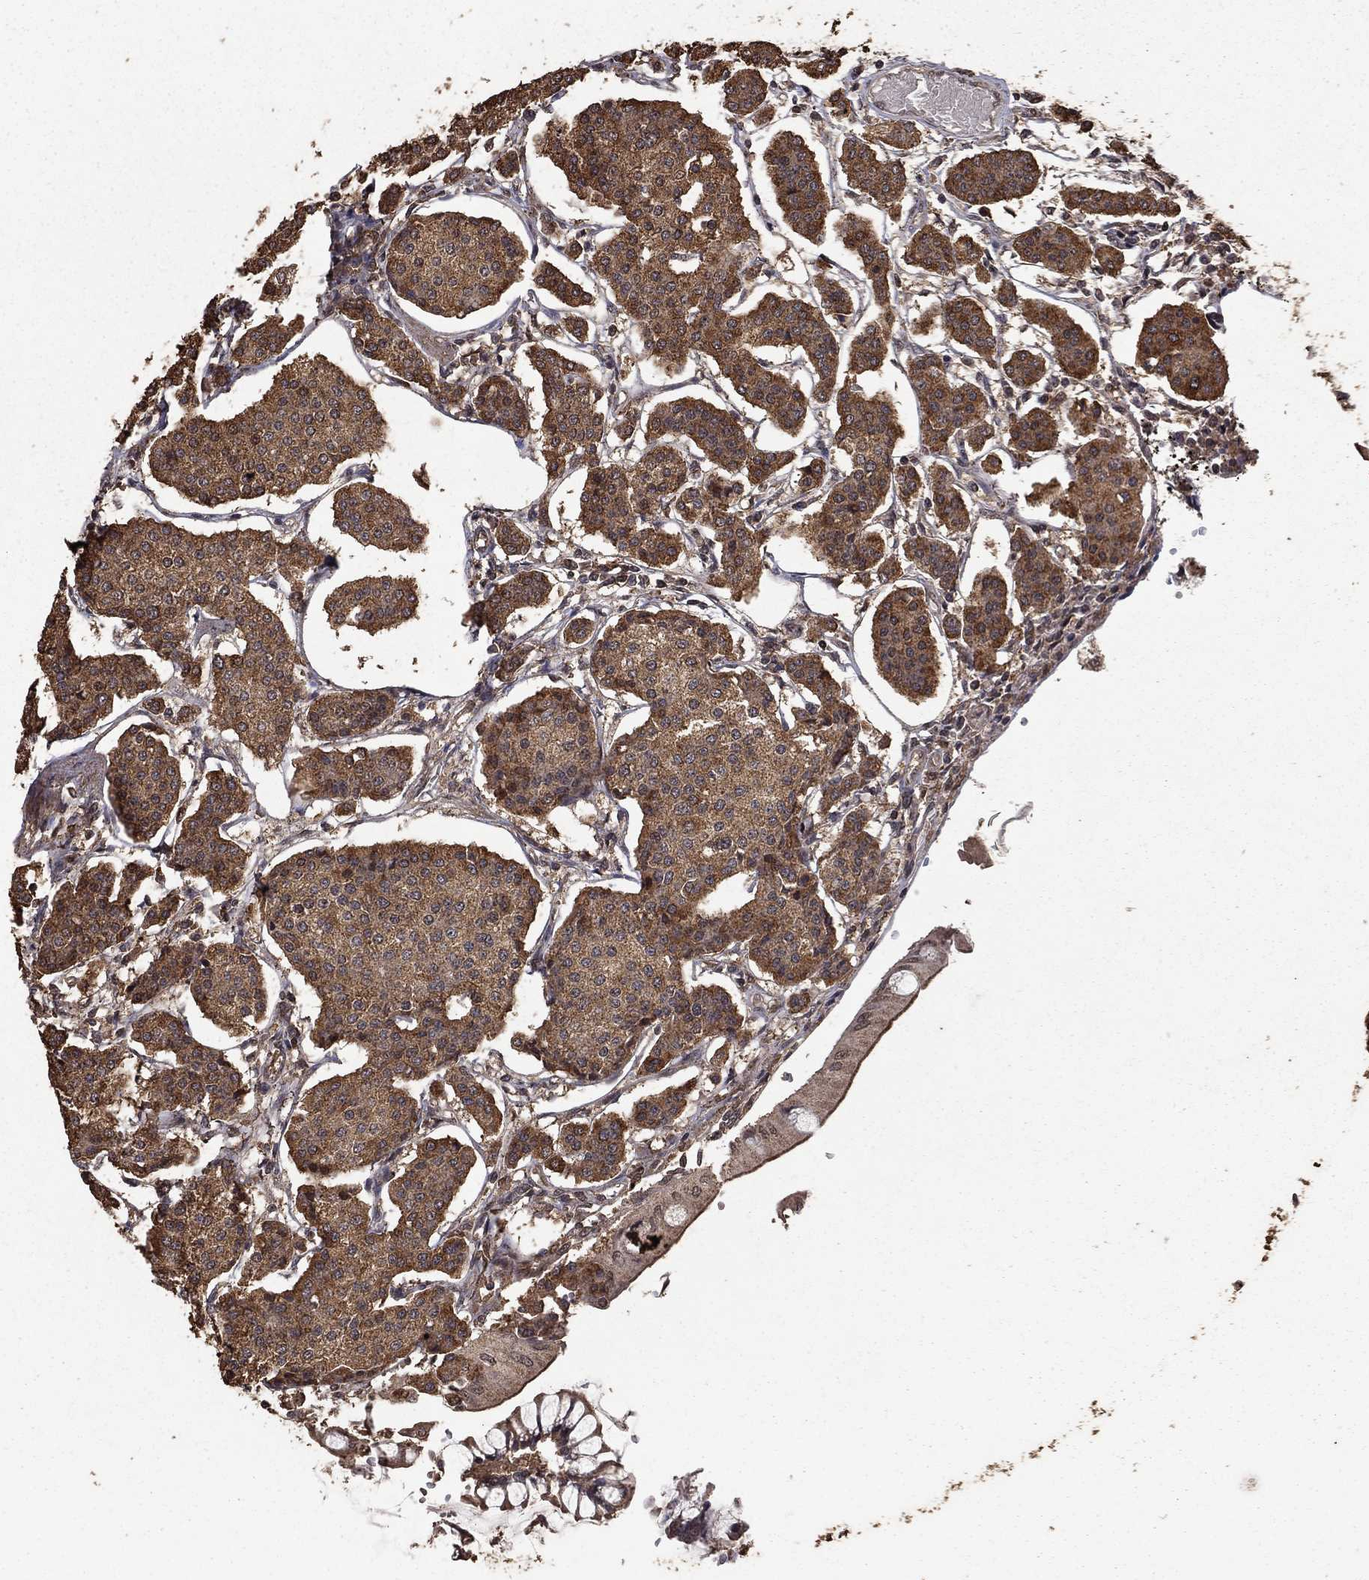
{"staining": {"intensity": "strong", "quantity": ">75%", "location": "cytoplasmic/membranous"}, "tissue": "carcinoid", "cell_type": "Tumor cells", "image_type": "cancer", "snomed": [{"axis": "morphology", "description": "Carcinoid, malignant, NOS"}, {"axis": "topography", "description": "Small intestine"}], "caption": "A photomicrograph of malignant carcinoid stained for a protein demonstrates strong cytoplasmic/membranous brown staining in tumor cells.", "gene": "PRDM1", "patient": {"sex": "female", "age": 65}}